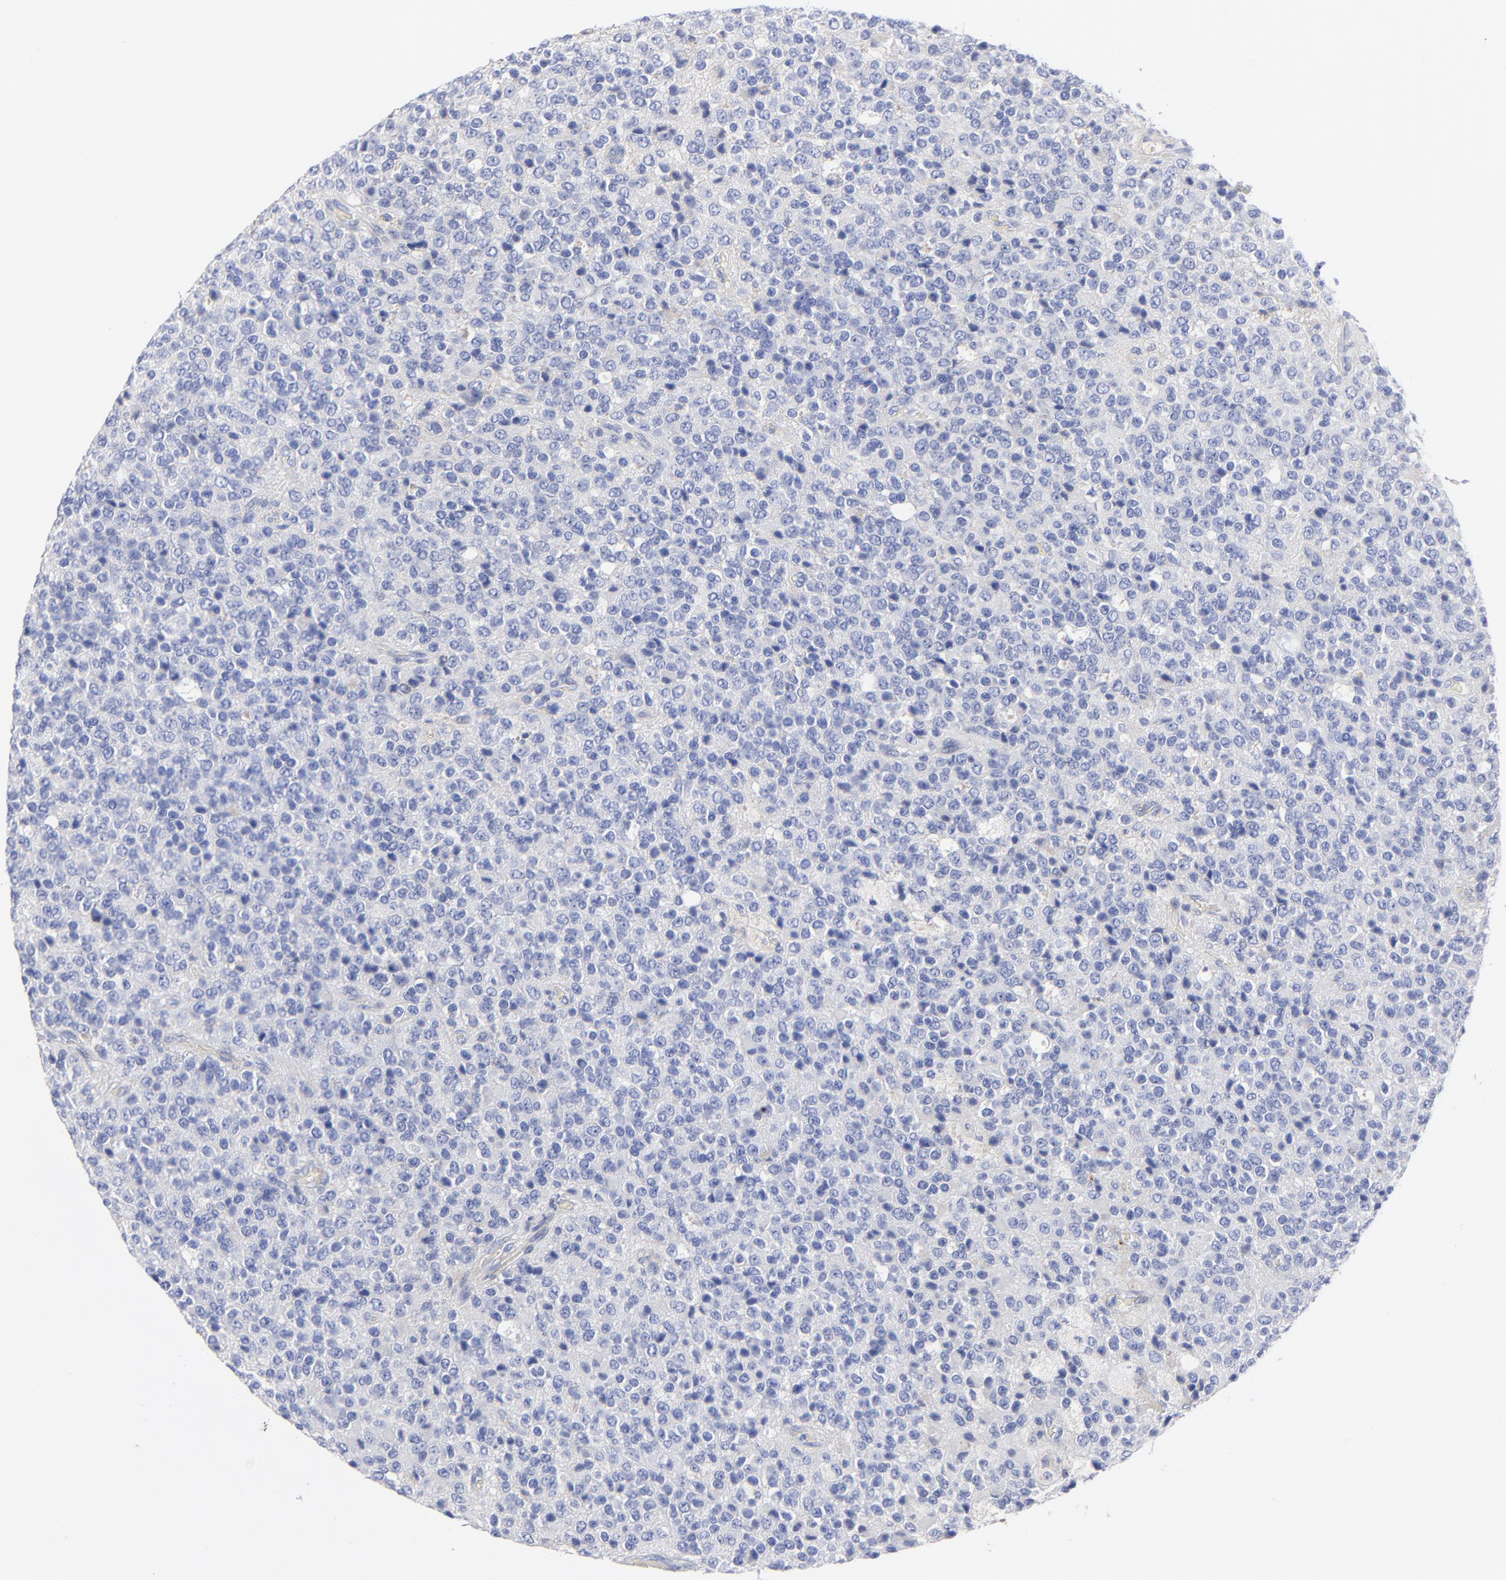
{"staining": {"intensity": "negative", "quantity": "none", "location": "none"}, "tissue": "glioma", "cell_type": "Tumor cells", "image_type": "cancer", "snomed": [{"axis": "morphology", "description": "Glioma, malignant, High grade"}, {"axis": "topography", "description": "pancreas cauda"}], "caption": "The photomicrograph displays no significant expression in tumor cells of high-grade glioma (malignant). (DAB (3,3'-diaminobenzidine) IHC visualized using brightfield microscopy, high magnification).", "gene": "FBLN2", "patient": {"sex": "male", "age": 60}}